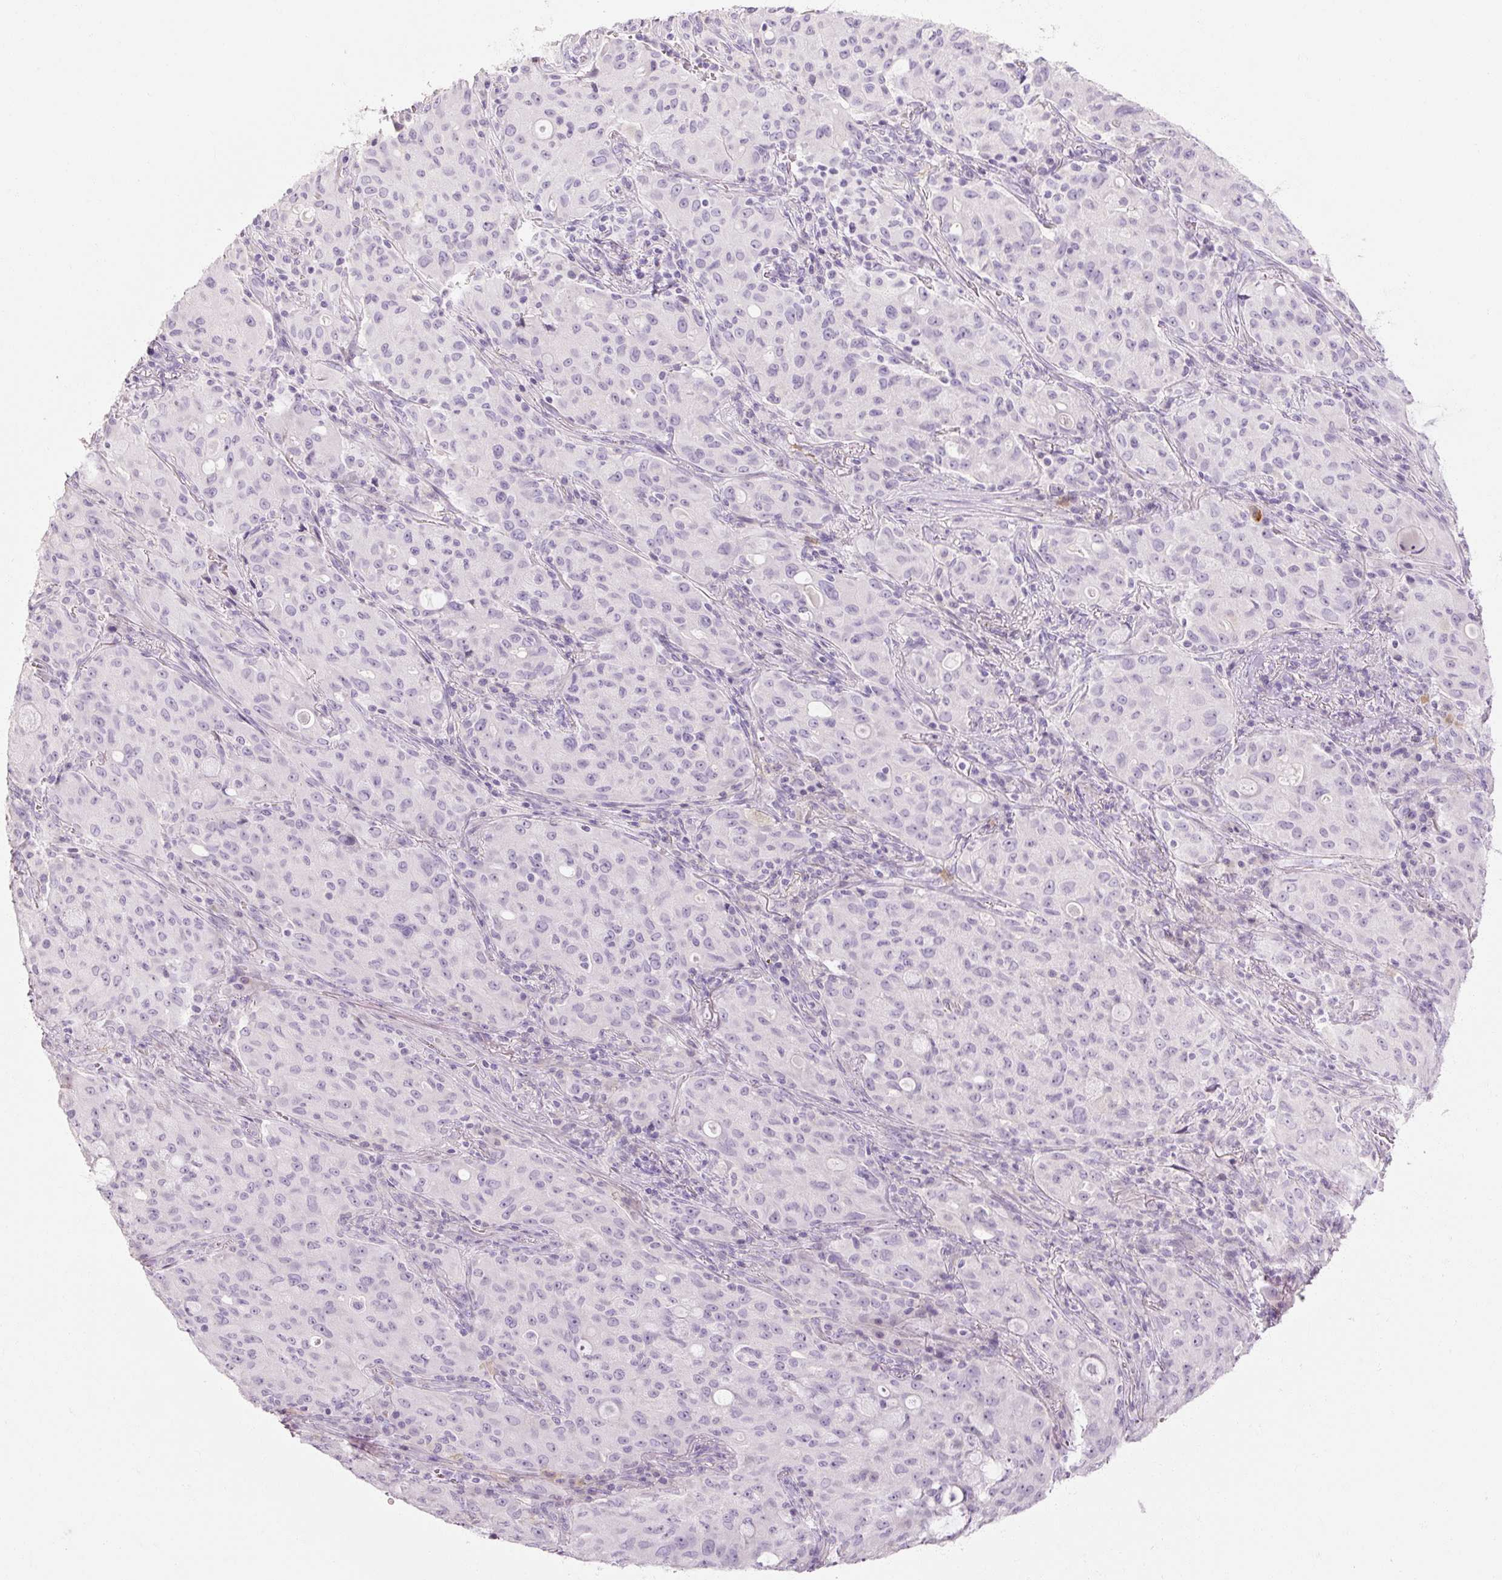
{"staining": {"intensity": "negative", "quantity": "none", "location": "none"}, "tissue": "lung cancer", "cell_type": "Tumor cells", "image_type": "cancer", "snomed": [{"axis": "morphology", "description": "Adenocarcinoma, NOS"}, {"axis": "topography", "description": "Lung"}], "caption": "A micrograph of human lung cancer is negative for staining in tumor cells. (DAB immunohistochemistry (IHC), high magnification).", "gene": "NFE2L3", "patient": {"sex": "female", "age": 44}}